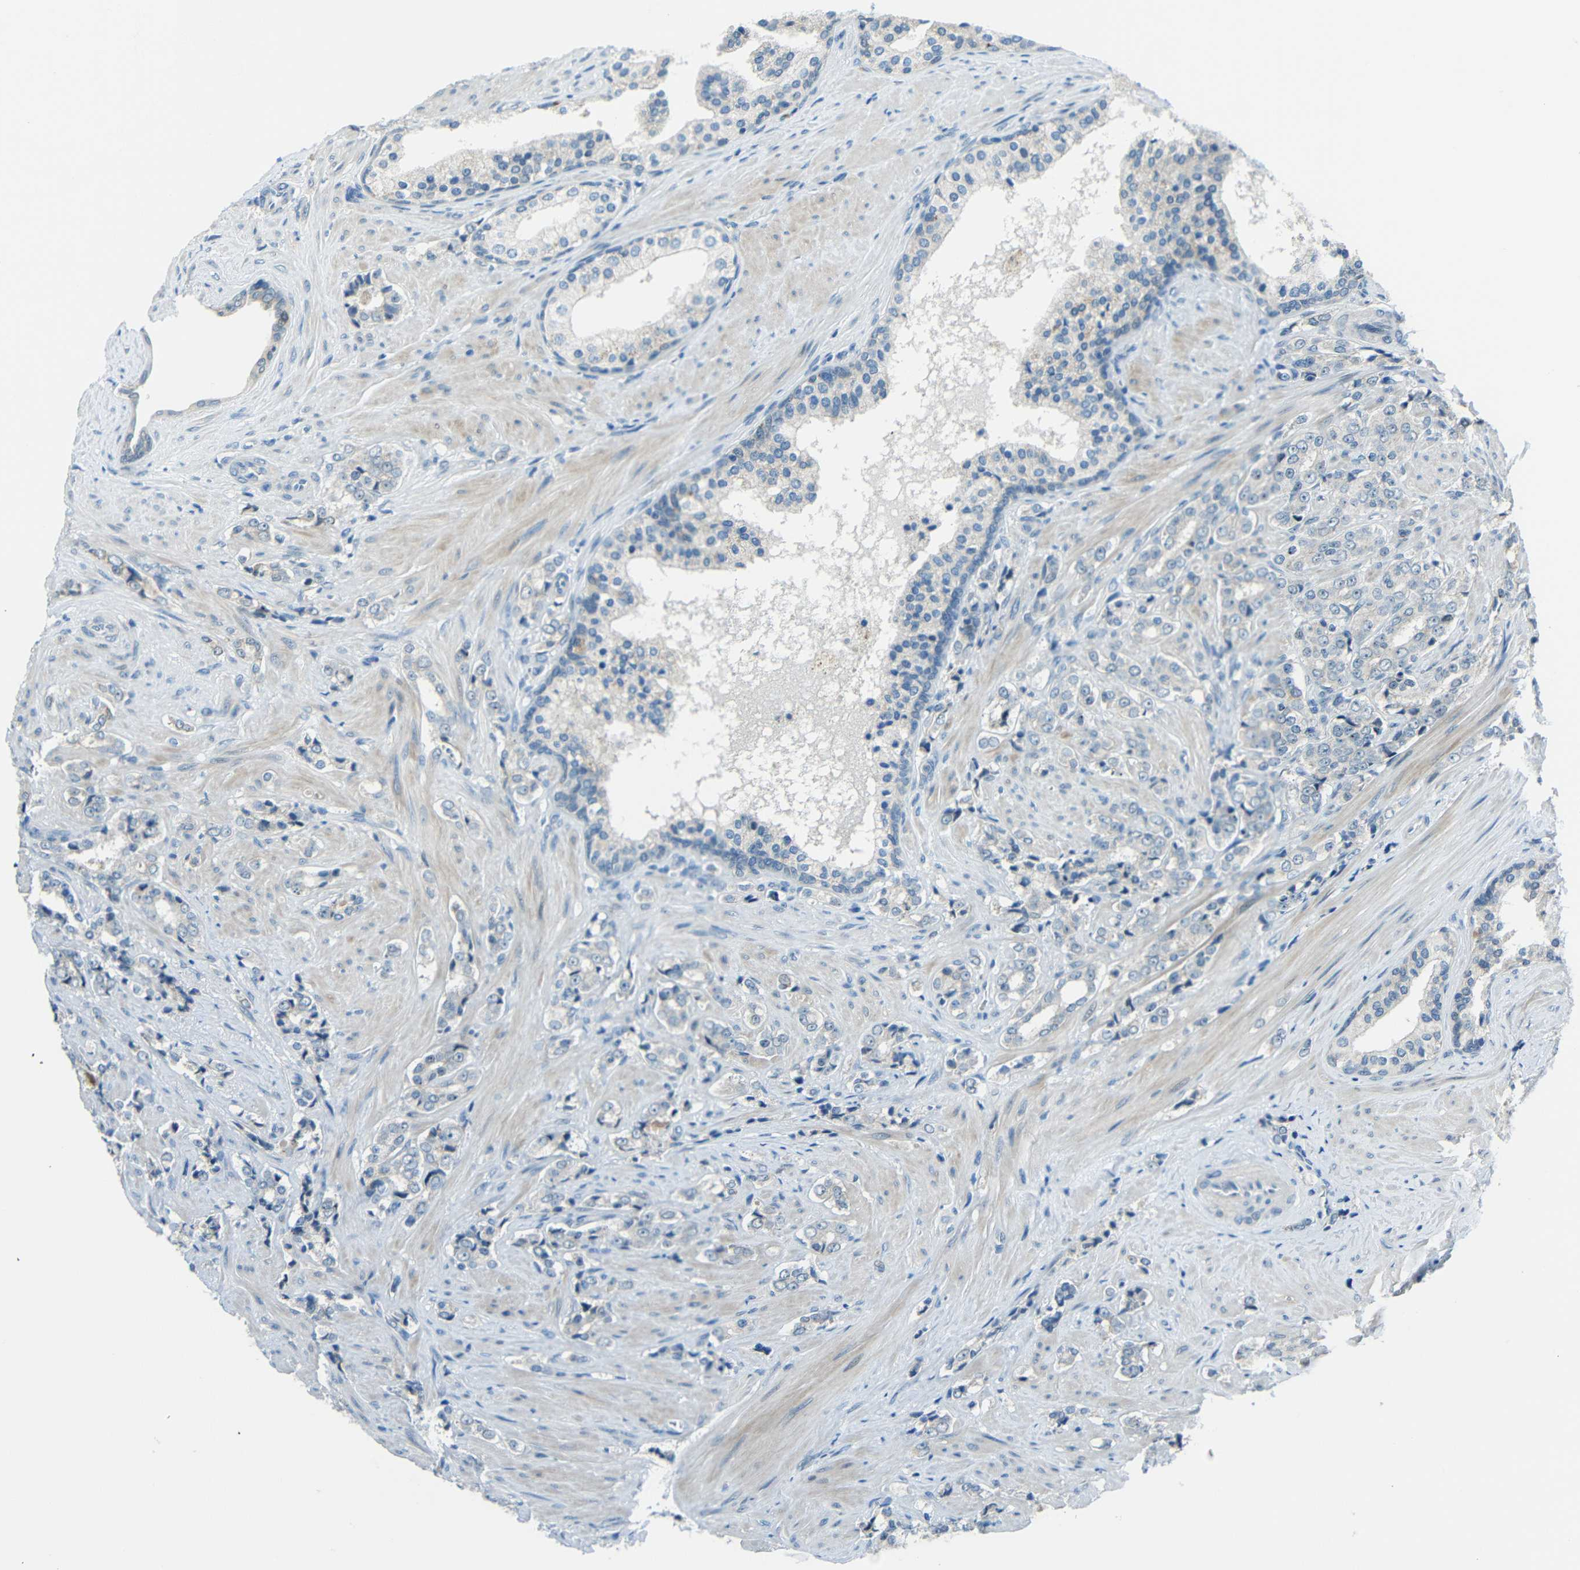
{"staining": {"intensity": "negative", "quantity": "none", "location": "none"}, "tissue": "prostate cancer", "cell_type": "Tumor cells", "image_type": "cancer", "snomed": [{"axis": "morphology", "description": "Adenocarcinoma, Low grade"}, {"axis": "topography", "description": "Prostate"}], "caption": "There is no significant staining in tumor cells of prostate adenocarcinoma (low-grade).", "gene": "ANKRD22", "patient": {"sex": "male", "age": 60}}